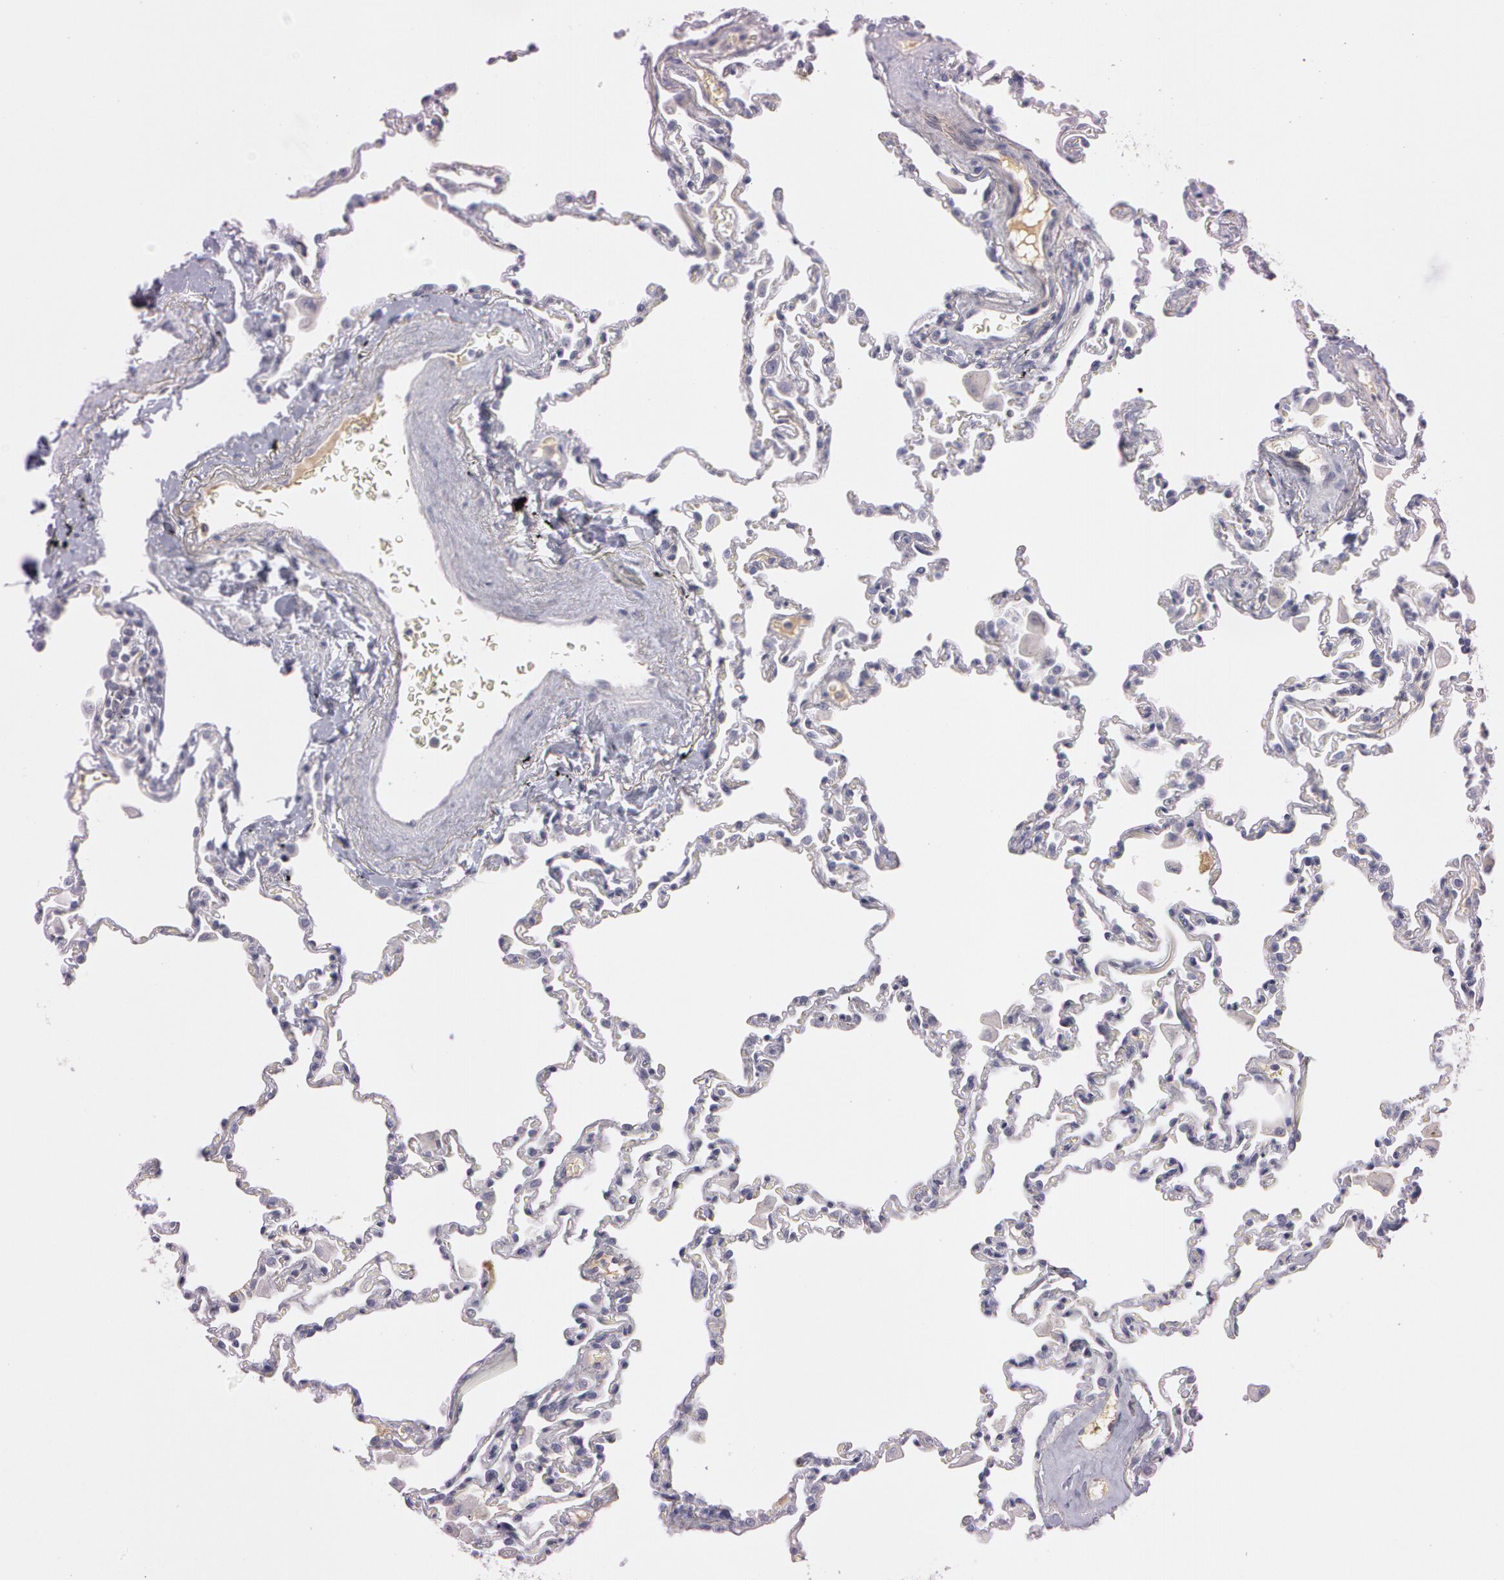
{"staining": {"intensity": "negative", "quantity": "none", "location": "none"}, "tissue": "lung", "cell_type": "Alveolar cells", "image_type": "normal", "snomed": [{"axis": "morphology", "description": "Normal tissue, NOS"}, {"axis": "topography", "description": "Lung"}], "caption": "Immunohistochemical staining of unremarkable human lung demonstrates no significant positivity in alveolar cells.", "gene": "MXRA5", "patient": {"sex": "male", "age": 59}}